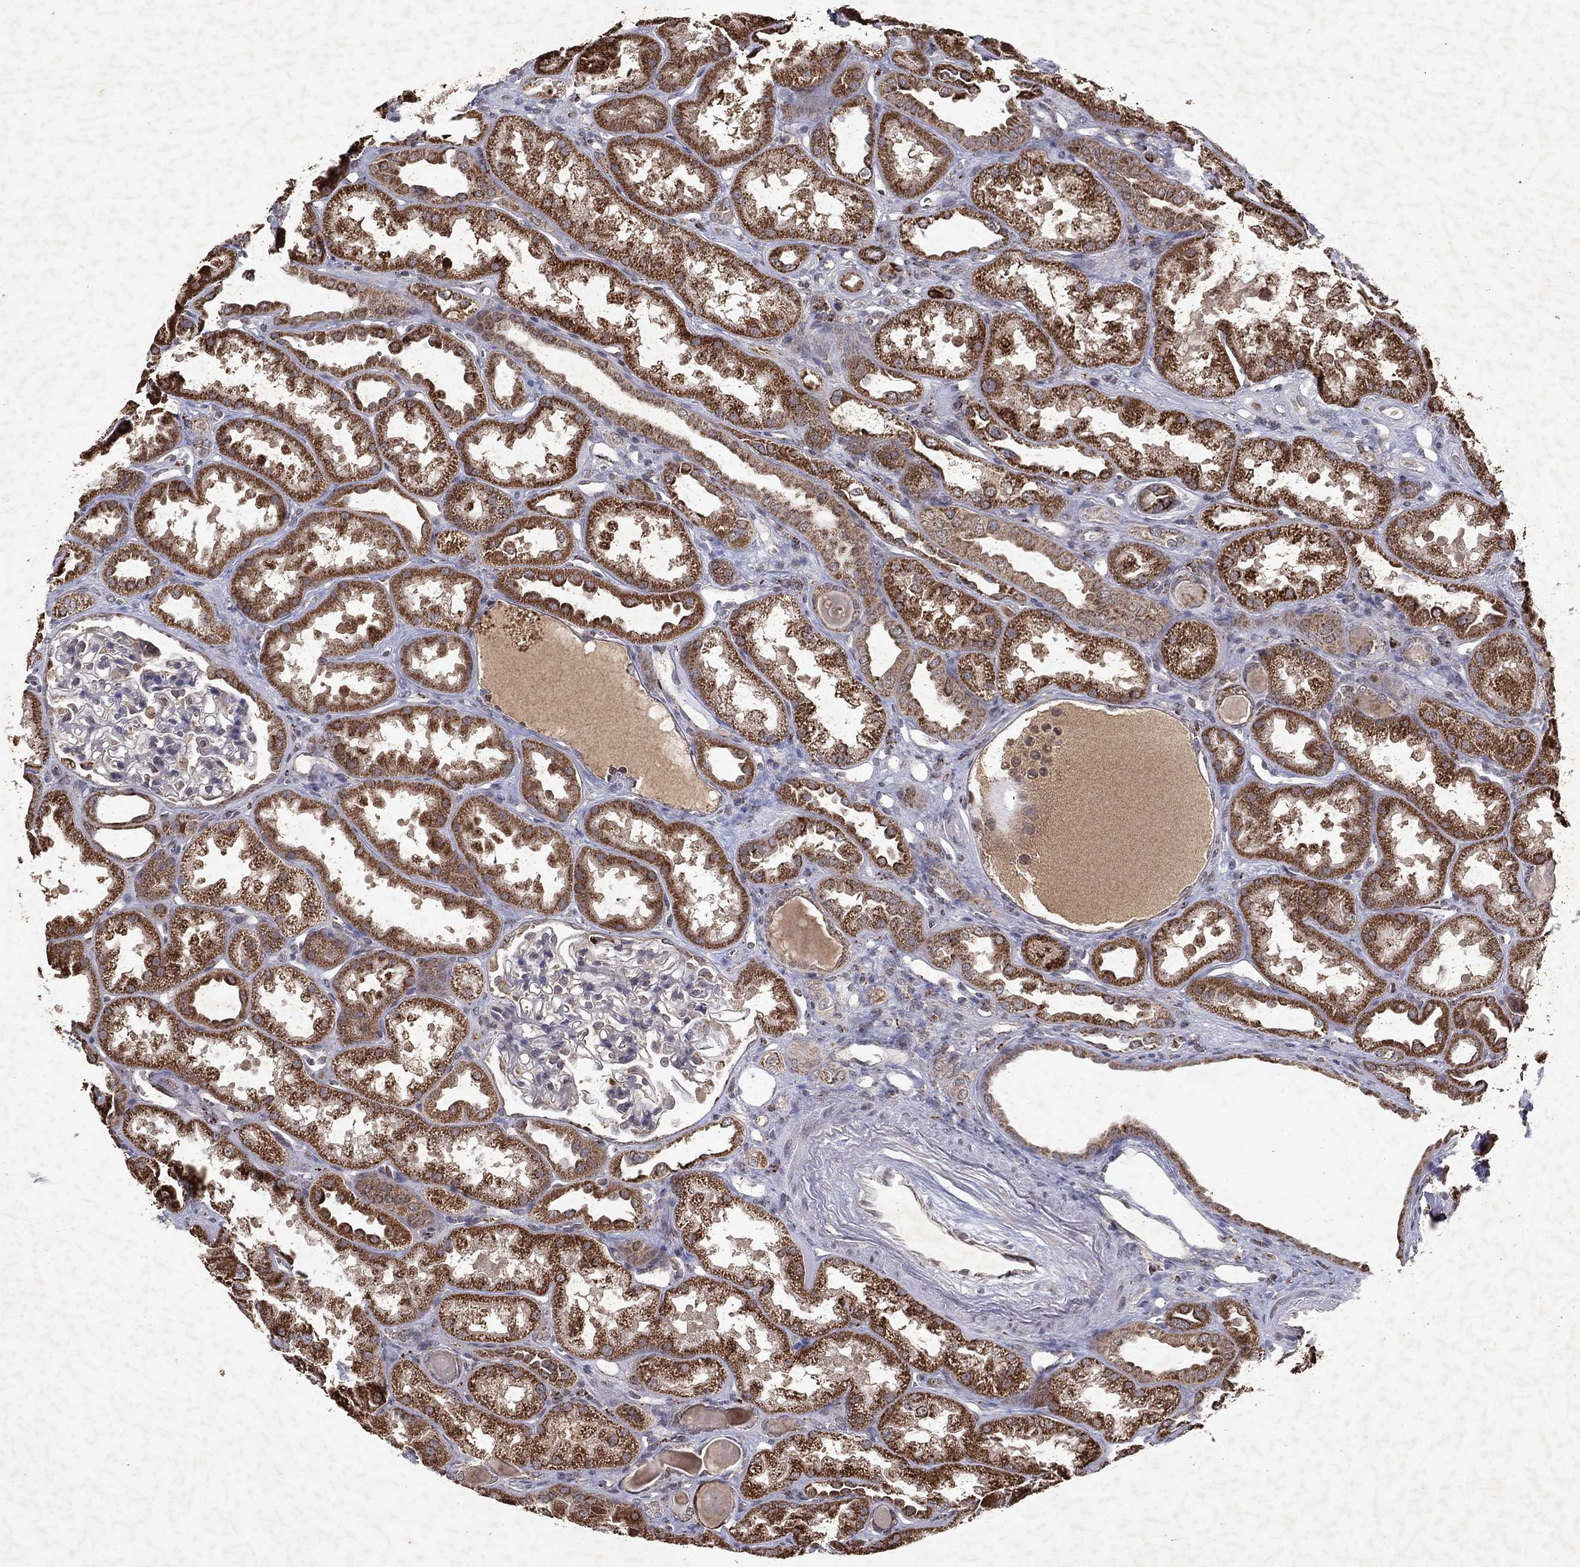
{"staining": {"intensity": "negative", "quantity": "none", "location": "none"}, "tissue": "kidney", "cell_type": "Cells in glomeruli", "image_type": "normal", "snomed": [{"axis": "morphology", "description": "Normal tissue, NOS"}, {"axis": "topography", "description": "Kidney"}], "caption": "This is an immunohistochemistry micrograph of normal kidney. There is no staining in cells in glomeruli.", "gene": "PYROXD2", "patient": {"sex": "male", "age": 61}}